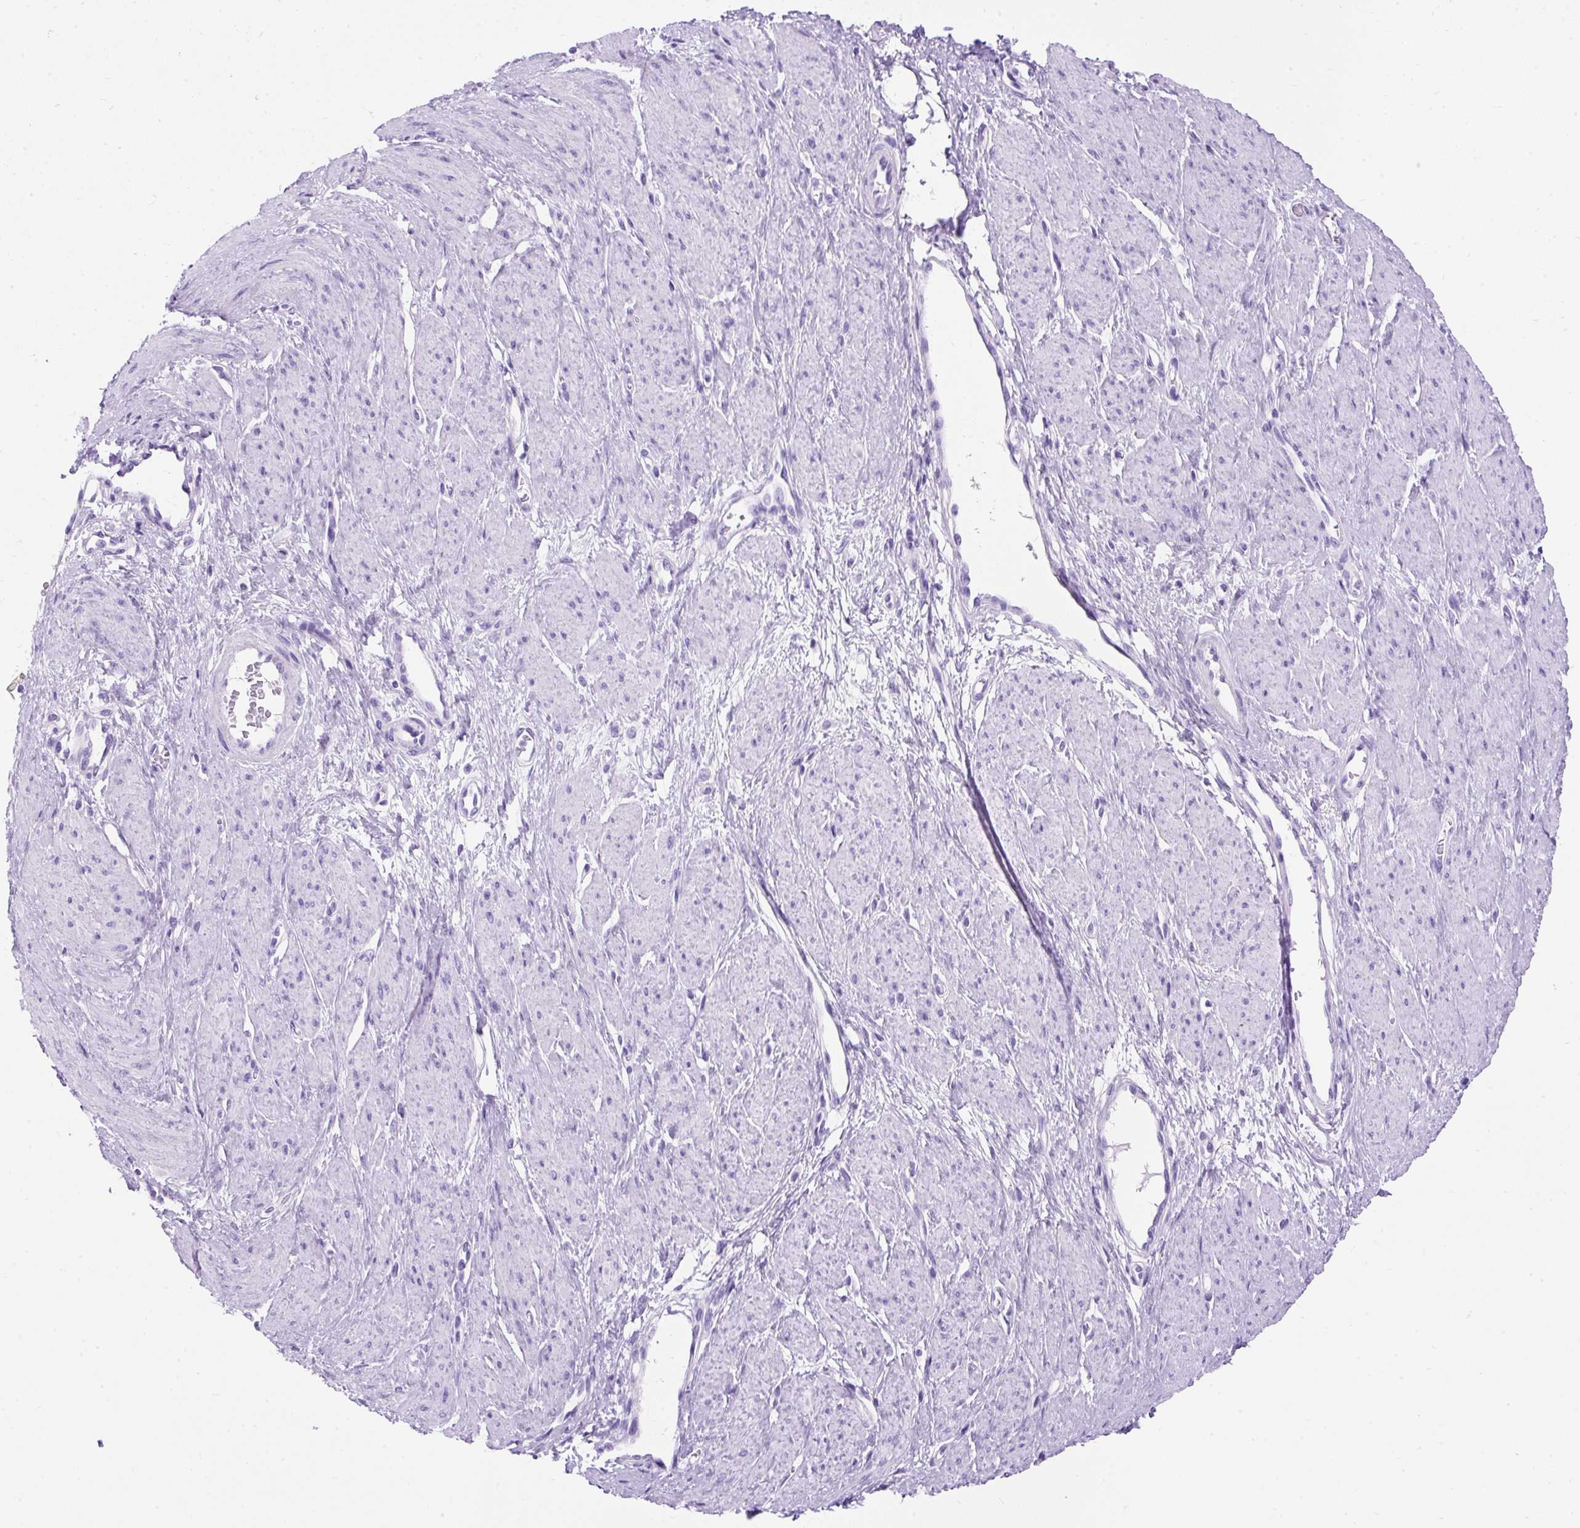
{"staining": {"intensity": "negative", "quantity": "none", "location": "none"}, "tissue": "smooth muscle", "cell_type": "Smooth muscle cells", "image_type": "normal", "snomed": [{"axis": "morphology", "description": "Normal tissue, NOS"}, {"axis": "topography", "description": "Smooth muscle"}, {"axis": "topography", "description": "Uterus"}], "caption": "Human smooth muscle stained for a protein using immunohistochemistry (IHC) displays no positivity in smooth muscle cells.", "gene": "PVALB", "patient": {"sex": "female", "age": 39}}